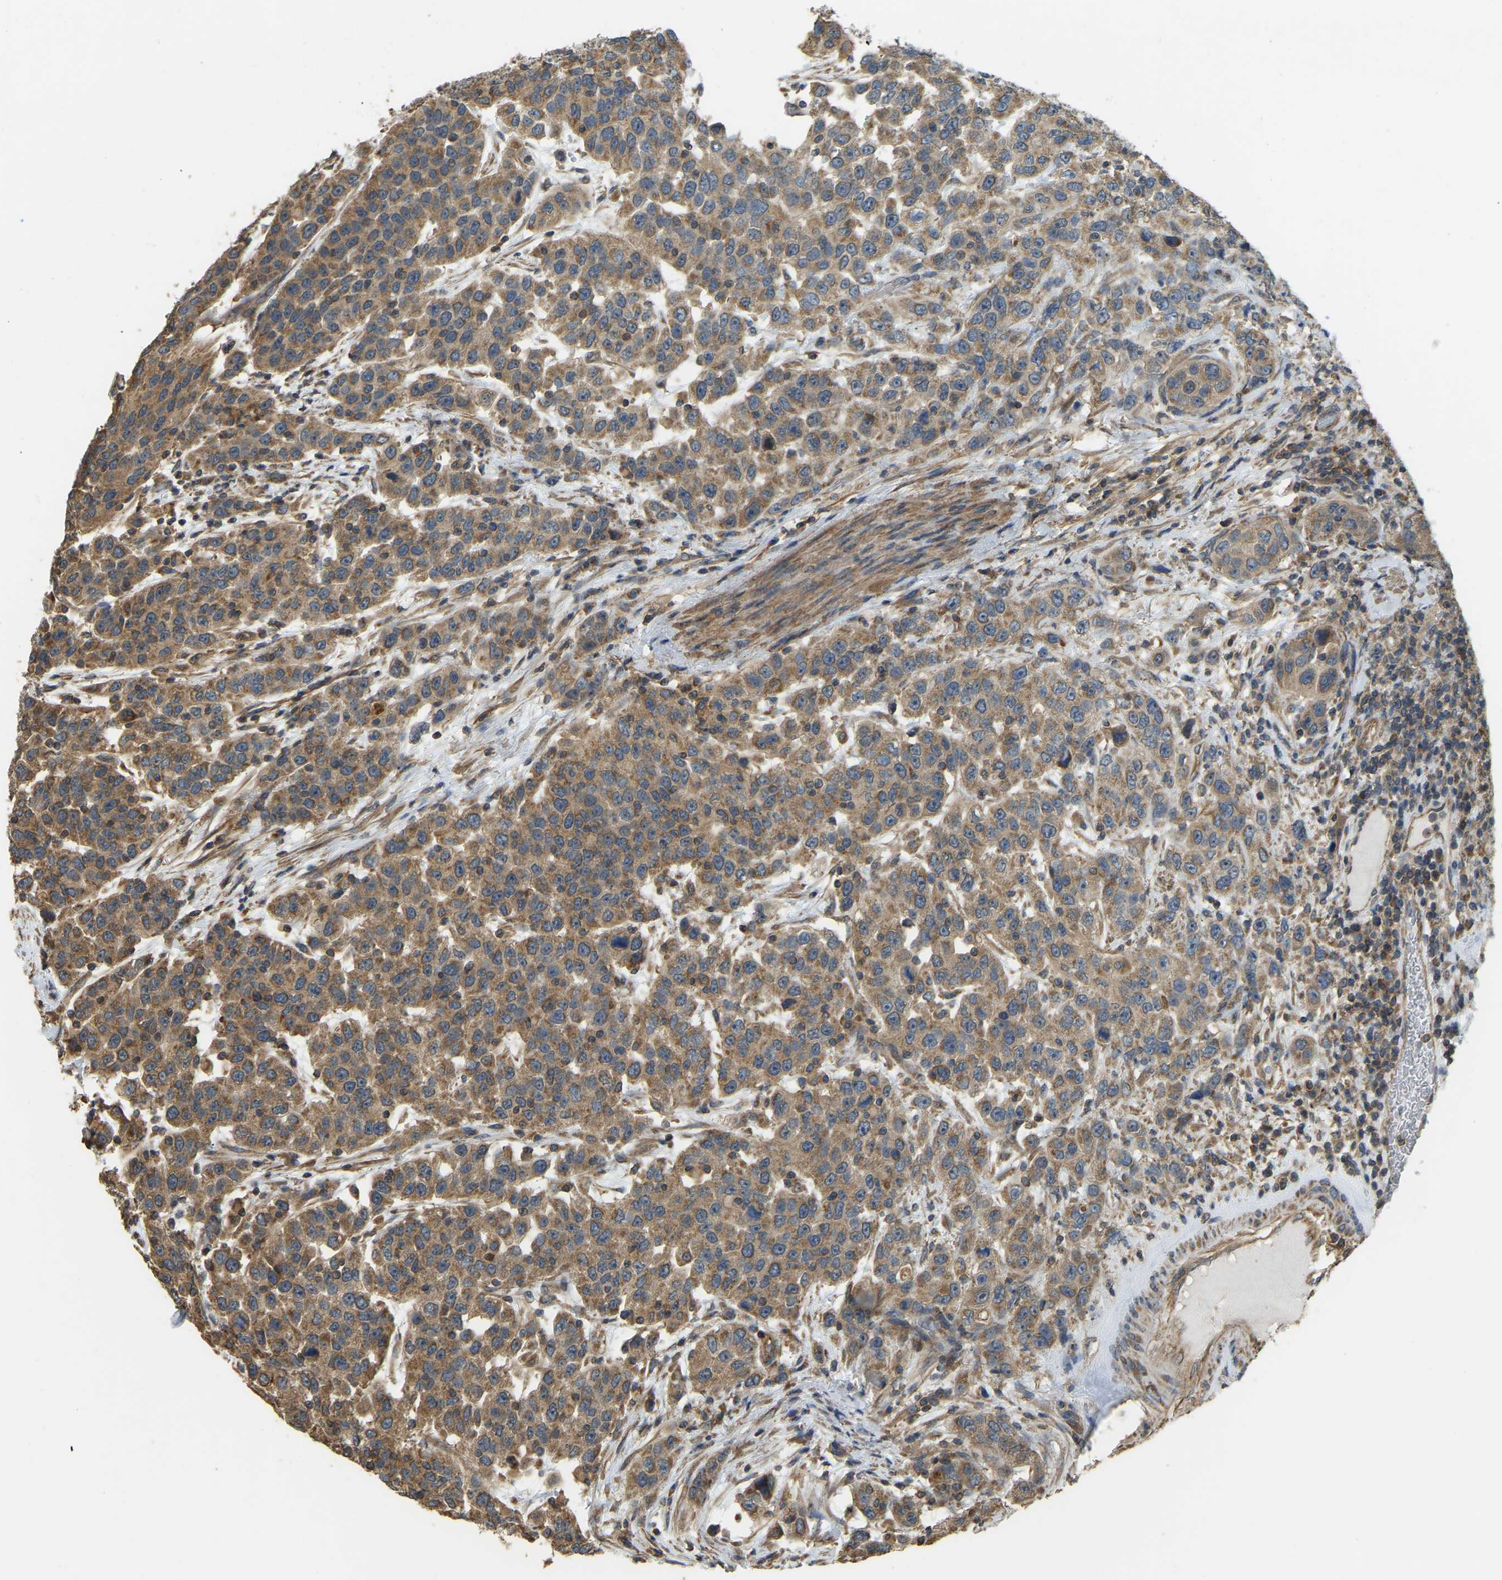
{"staining": {"intensity": "moderate", "quantity": ">75%", "location": "cytoplasmic/membranous"}, "tissue": "urothelial cancer", "cell_type": "Tumor cells", "image_type": "cancer", "snomed": [{"axis": "morphology", "description": "Urothelial carcinoma, High grade"}, {"axis": "topography", "description": "Urinary bladder"}], "caption": "High-grade urothelial carcinoma stained with a protein marker demonstrates moderate staining in tumor cells.", "gene": "GNG2", "patient": {"sex": "female", "age": 80}}